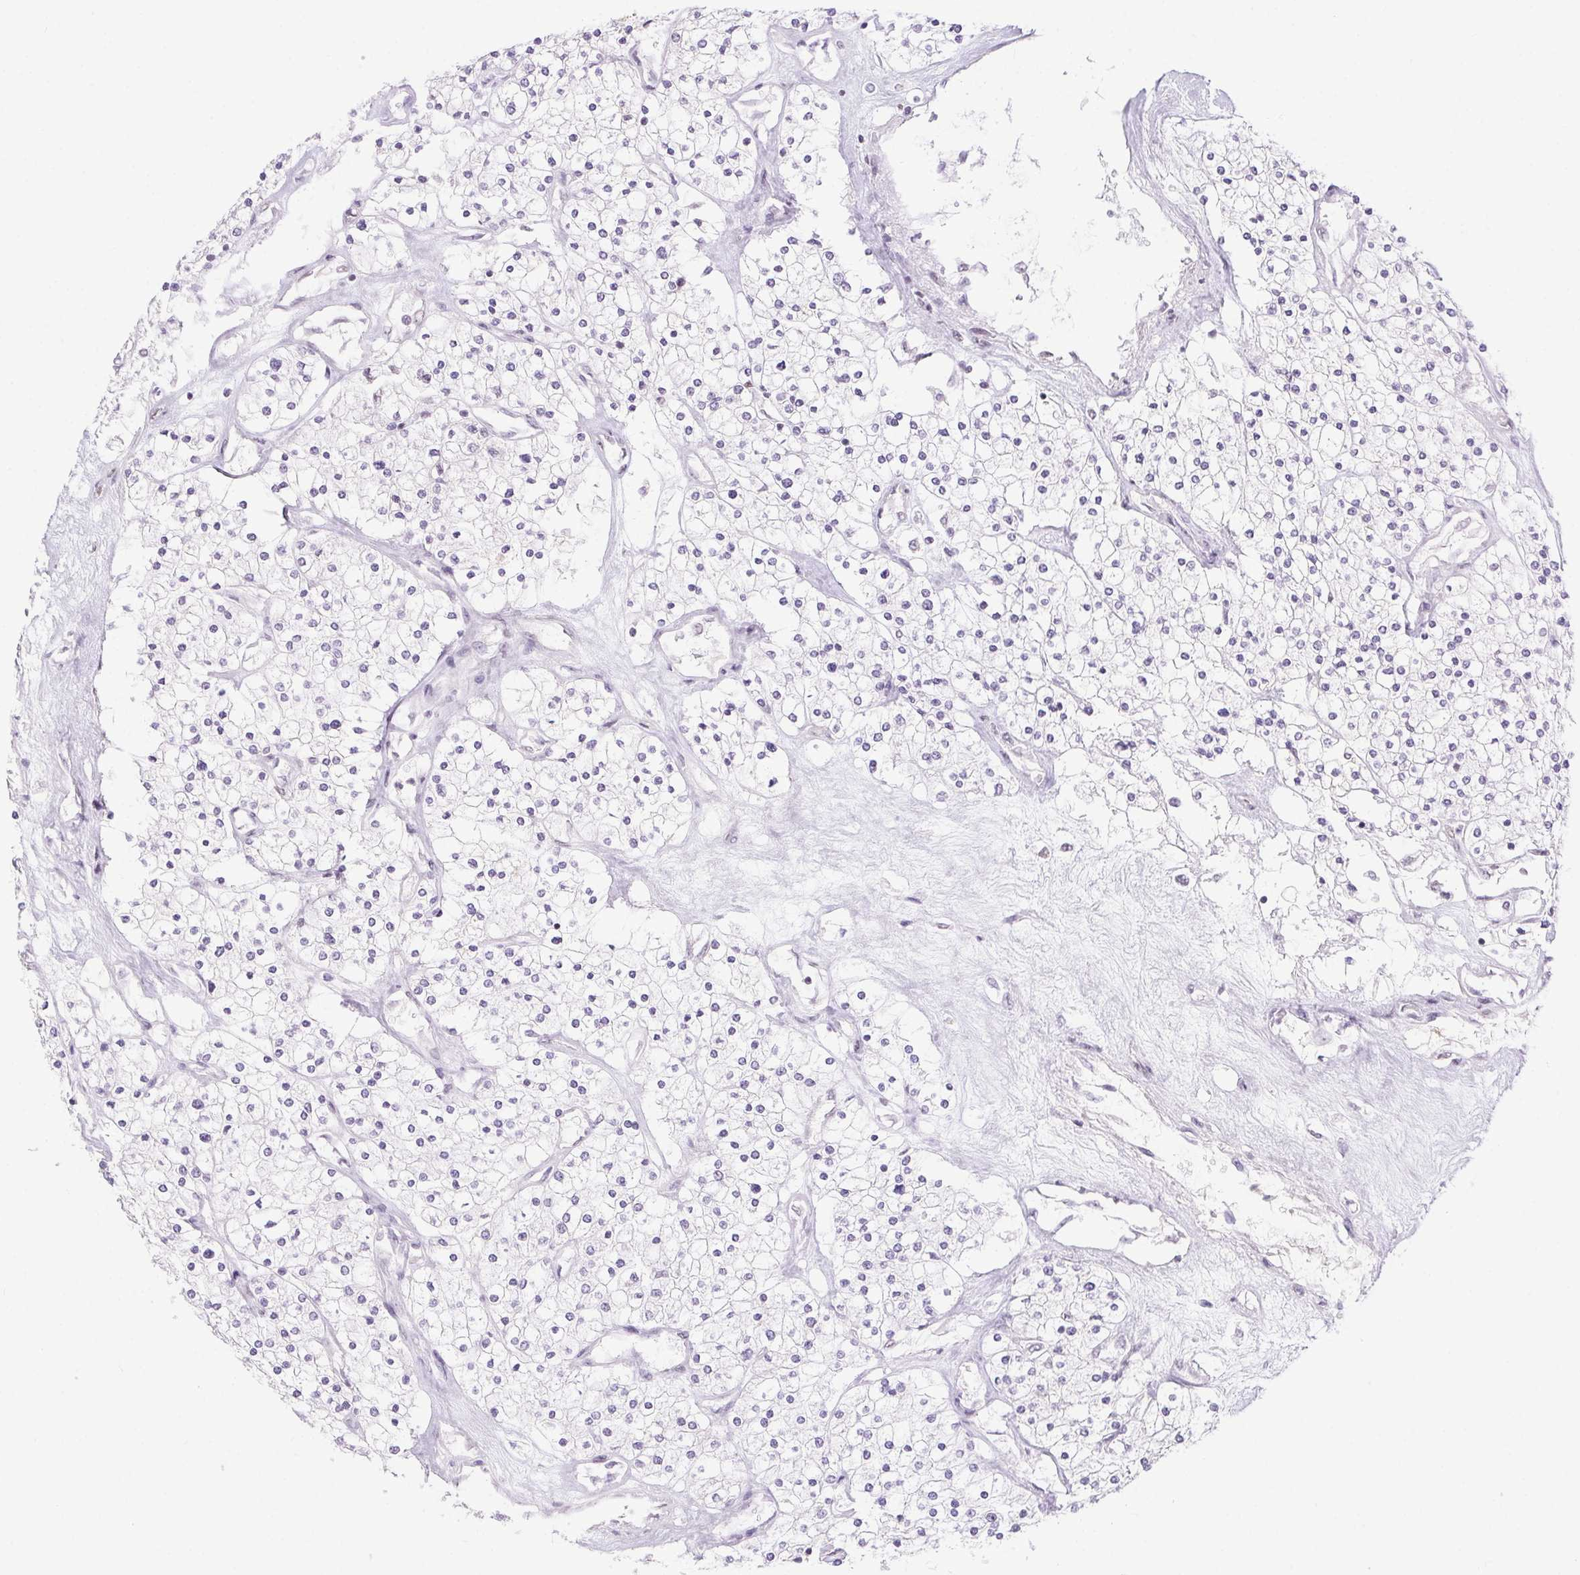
{"staining": {"intensity": "negative", "quantity": "none", "location": "none"}, "tissue": "renal cancer", "cell_type": "Tumor cells", "image_type": "cancer", "snomed": [{"axis": "morphology", "description": "Adenocarcinoma, NOS"}, {"axis": "topography", "description": "Kidney"}], "caption": "Protein analysis of renal adenocarcinoma shows no significant staining in tumor cells. The staining was performed using DAB (3,3'-diaminobenzidine) to visualize the protein expression in brown, while the nuclei were stained in blue with hematoxylin (Magnification: 20x).", "gene": "DDX17", "patient": {"sex": "male", "age": 80}}